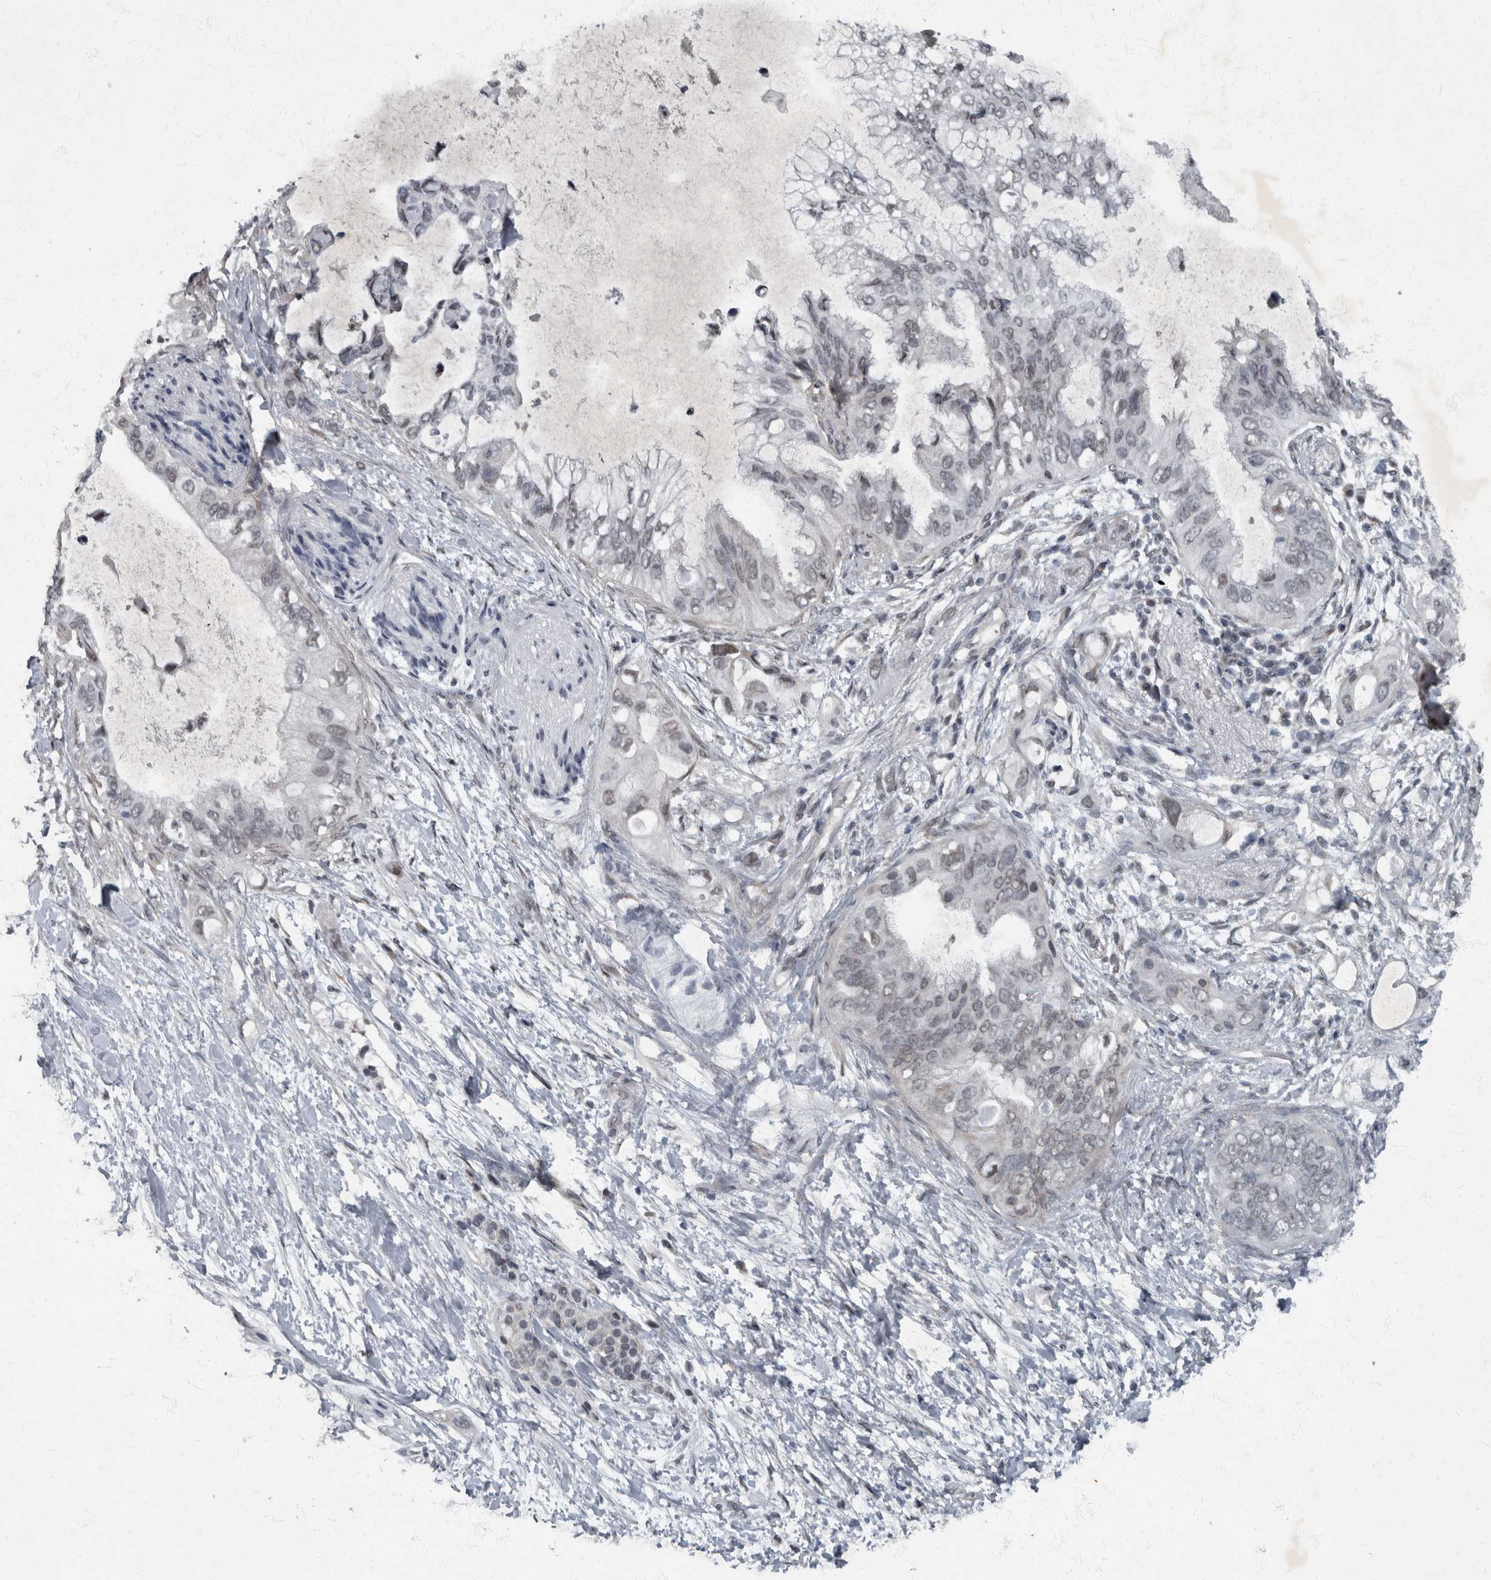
{"staining": {"intensity": "weak", "quantity": "<25%", "location": "nuclear"}, "tissue": "pancreatic cancer", "cell_type": "Tumor cells", "image_type": "cancer", "snomed": [{"axis": "morphology", "description": "Adenocarcinoma, NOS"}, {"axis": "topography", "description": "Pancreas"}], "caption": "Tumor cells show no significant positivity in pancreatic cancer.", "gene": "WDR33", "patient": {"sex": "female", "age": 56}}